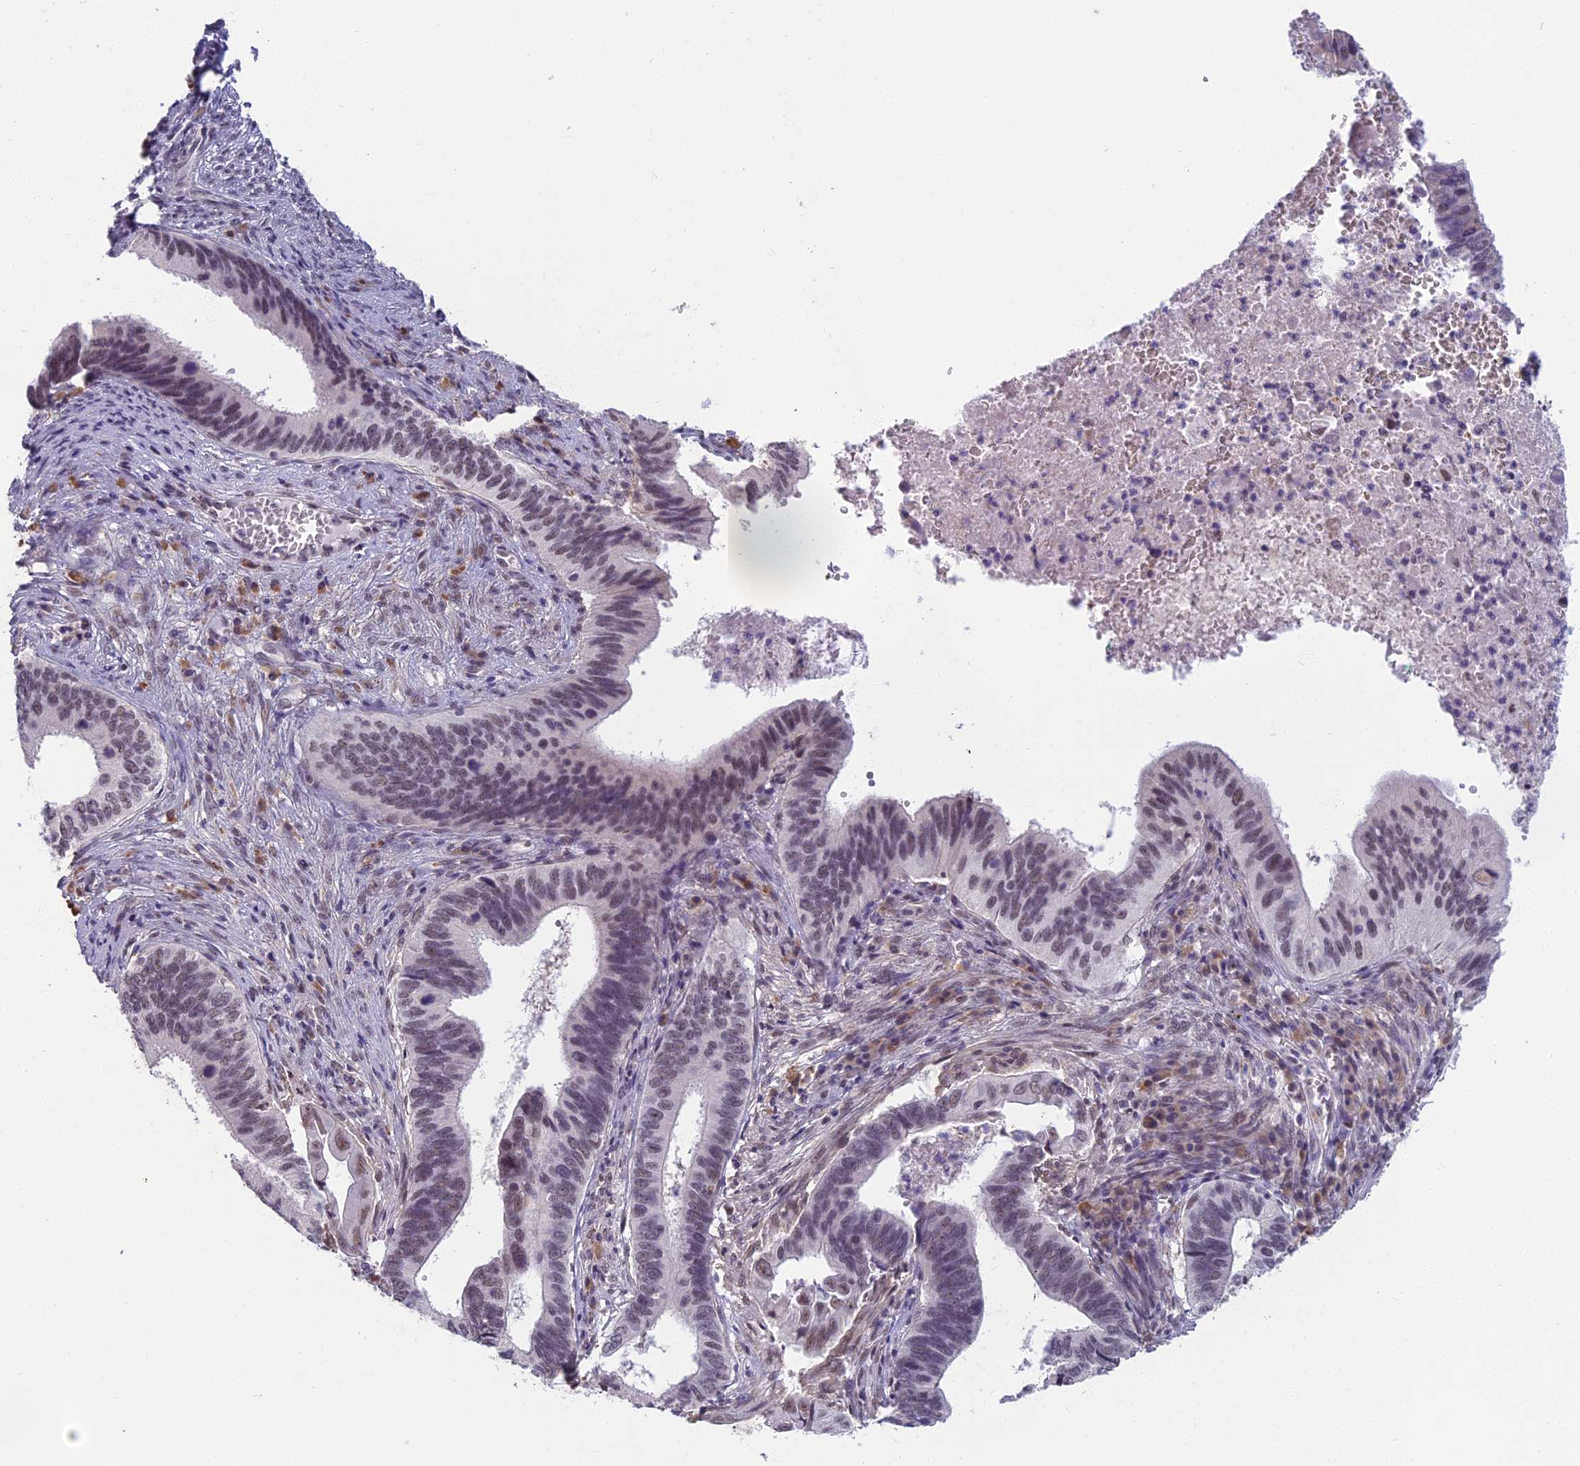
{"staining": {"intensity": "weak", "quantity": "<25%", "location": "nuclear"}, "tissue": "cervical cancer", "cell_type": "Tumor cells", "image_type": "cancer", "snomed": [{"axis": "morphology", "description": "Adenocarcinoma, NOS"}, {"axis": "topography", "description": "Cervix"}], "caption": "High power microscopy histopathology image of an immunohistochemistry (IHC) histopathology image of cervical cancer (adenocarcinoma), revealing no significant expression in tumor cells.", "gene": "MORF4L1", "patient": {"sex": "female", "age": 42}}